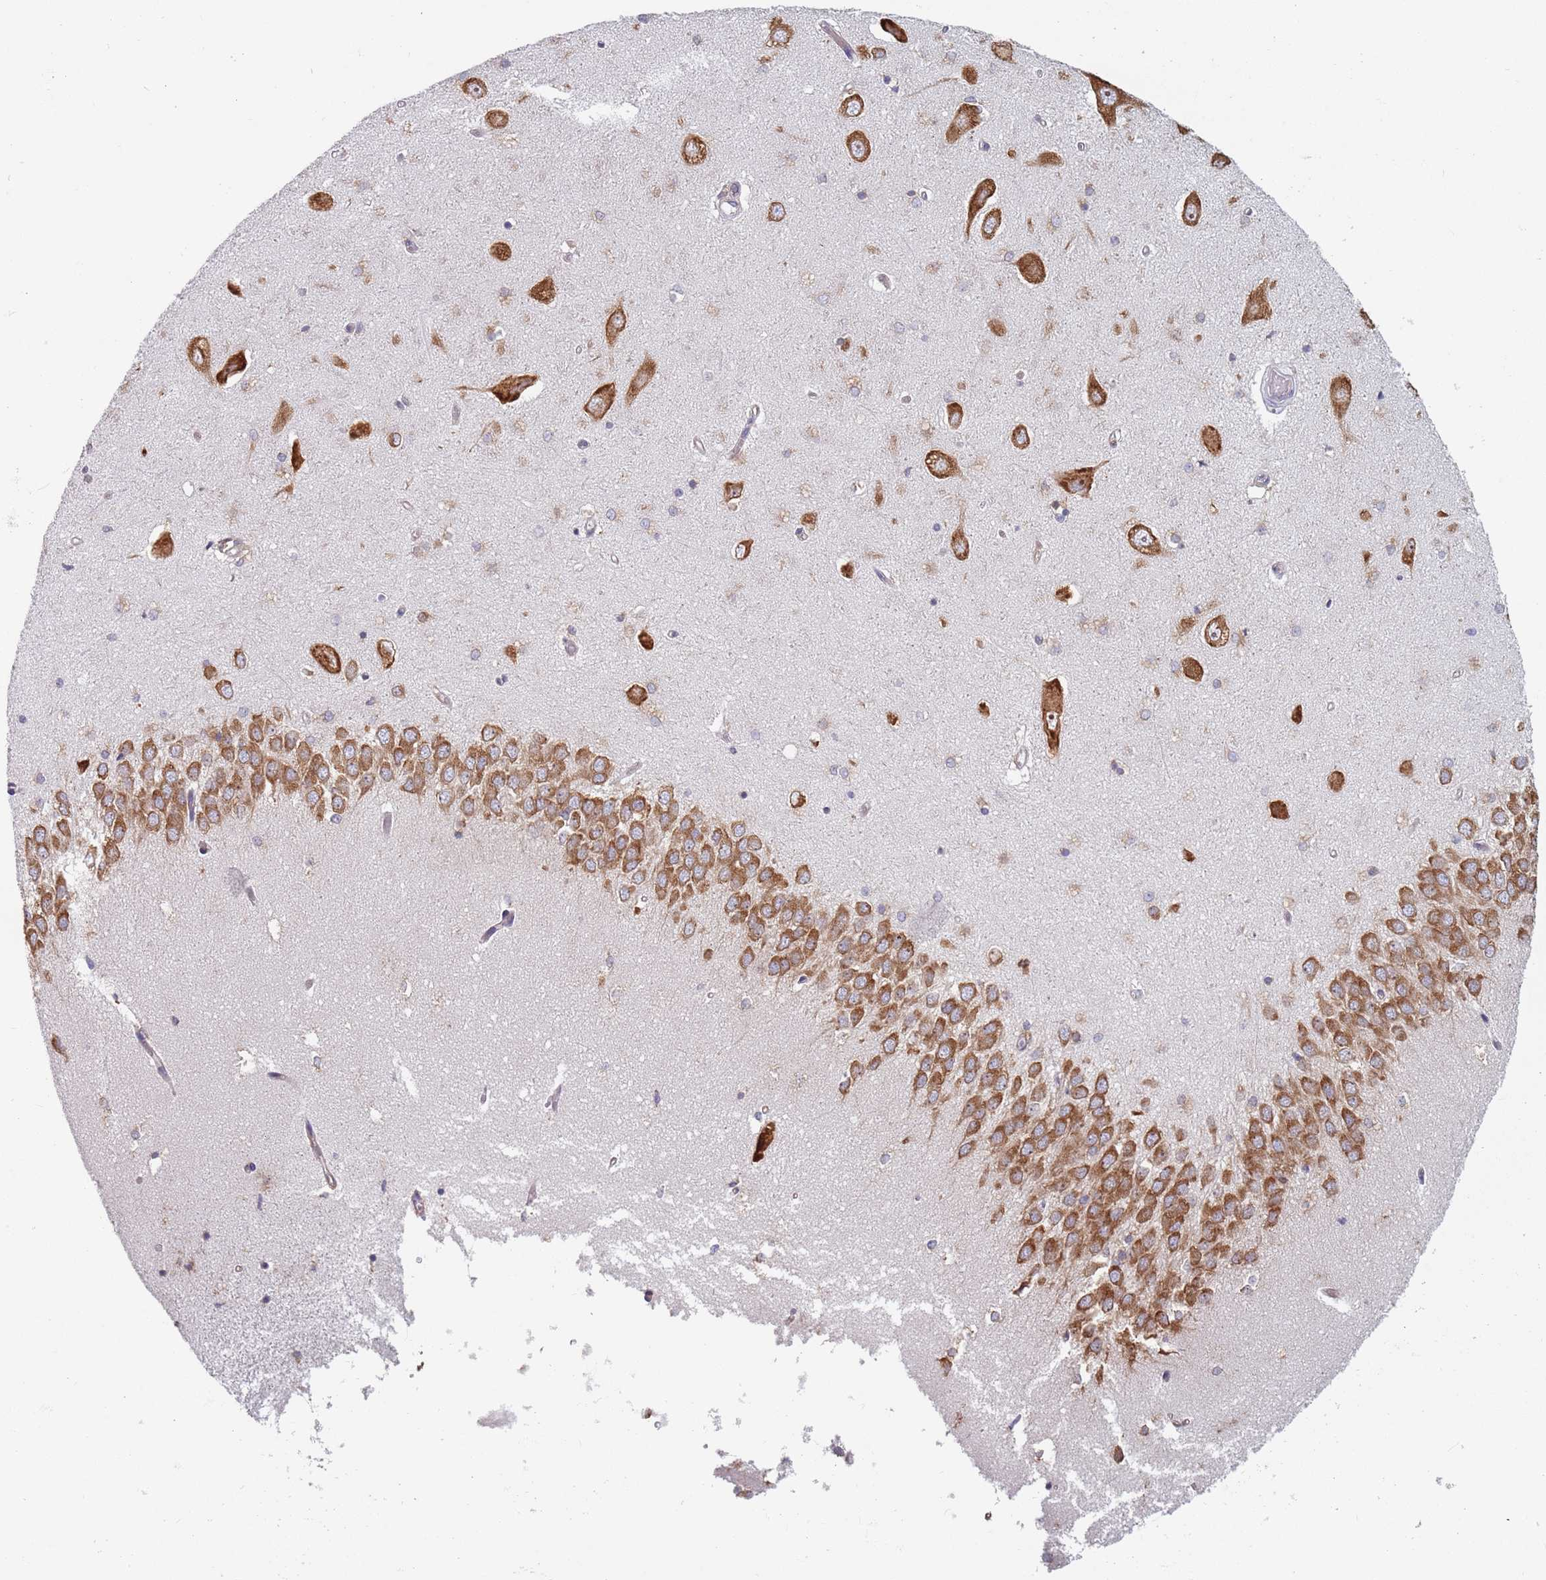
{"staining": {"intensity": "moderate", "quantity": "<25%", "location": "cytoplasmic/membranous"}, "tissue": "hippocampus", "cell_type": "Glial cells", "image_type": "normal", "snomed": [{"axis": "morphology", "description": "Normal tissue, NOS"}, {"axis": "topography", "description": "Hippocampus"}], "caption": "Moderate cytoplasmic/membranous positivity is seen in about <25% of glial cells in benign hippocampus. The staining is performed using DAB (3,3'-diaminobenzidine) brown chromogen to label protein expression. The nuclei are counter-stained blue using hematoxylin.", "gene": "RPL17", "patient": {"sex": "male", "age": 45}}